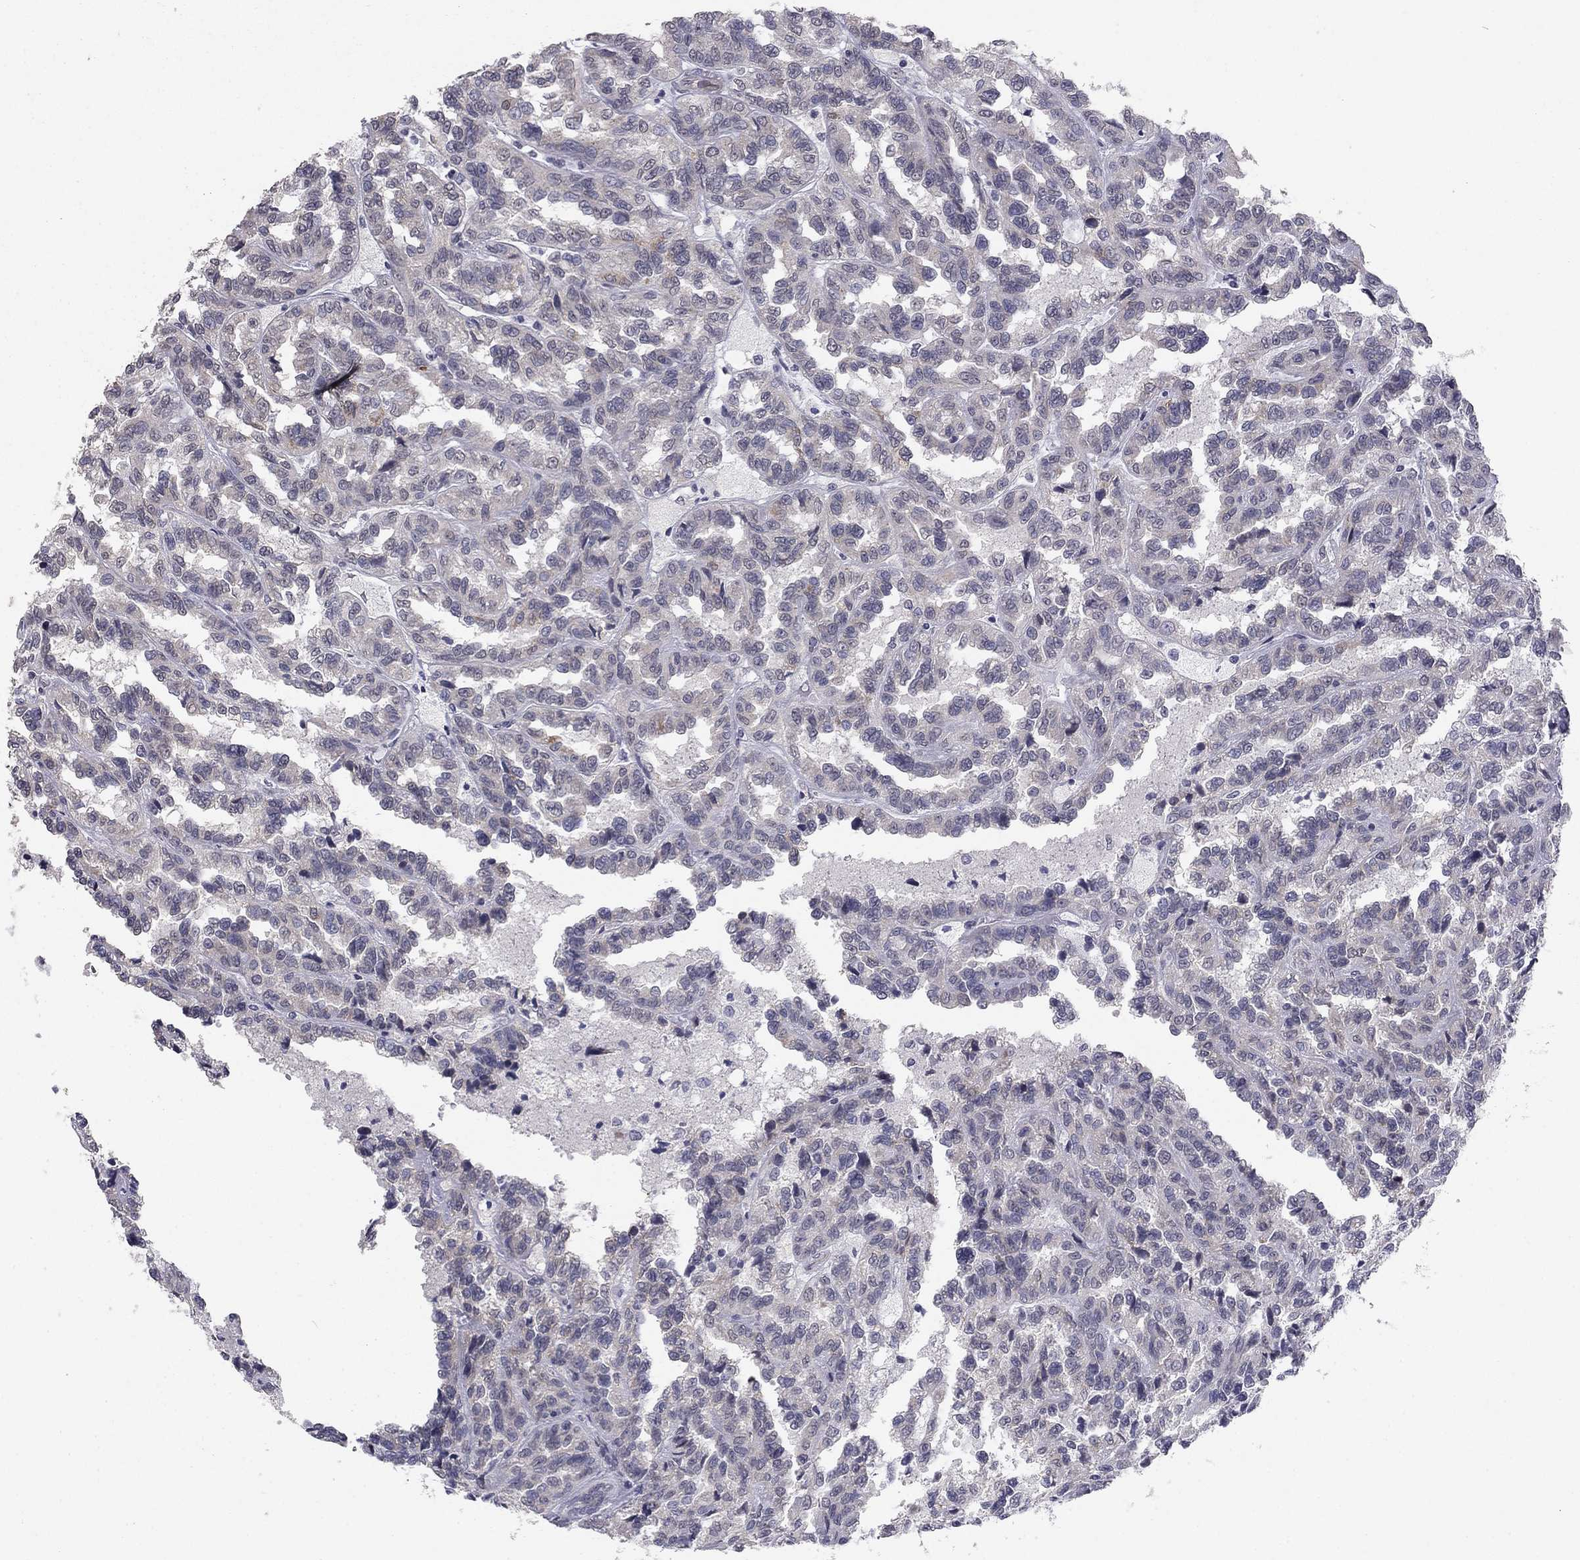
{"staining": {"intensity": "weak", "quantity": "<25%", "location": "cytoplasmic/membranous"}, "tissue": "renal cancer", "cell_type": "Tumor cells", "image_type": "cancer", "snomed": [{"axis": "morphology", "description": "Adenocarcinoma, NOS"}, {"axis": "topography", "description": "Kidney"}], "caption": "This micrograph is of renal adenocarcinoma stained with IHC to label a protein in brown with the nuclei are counter-stained blue. There is no expression in tumor cells.", "gene": "PRRT2", "patient": {"sex": "male", "age": 79}}